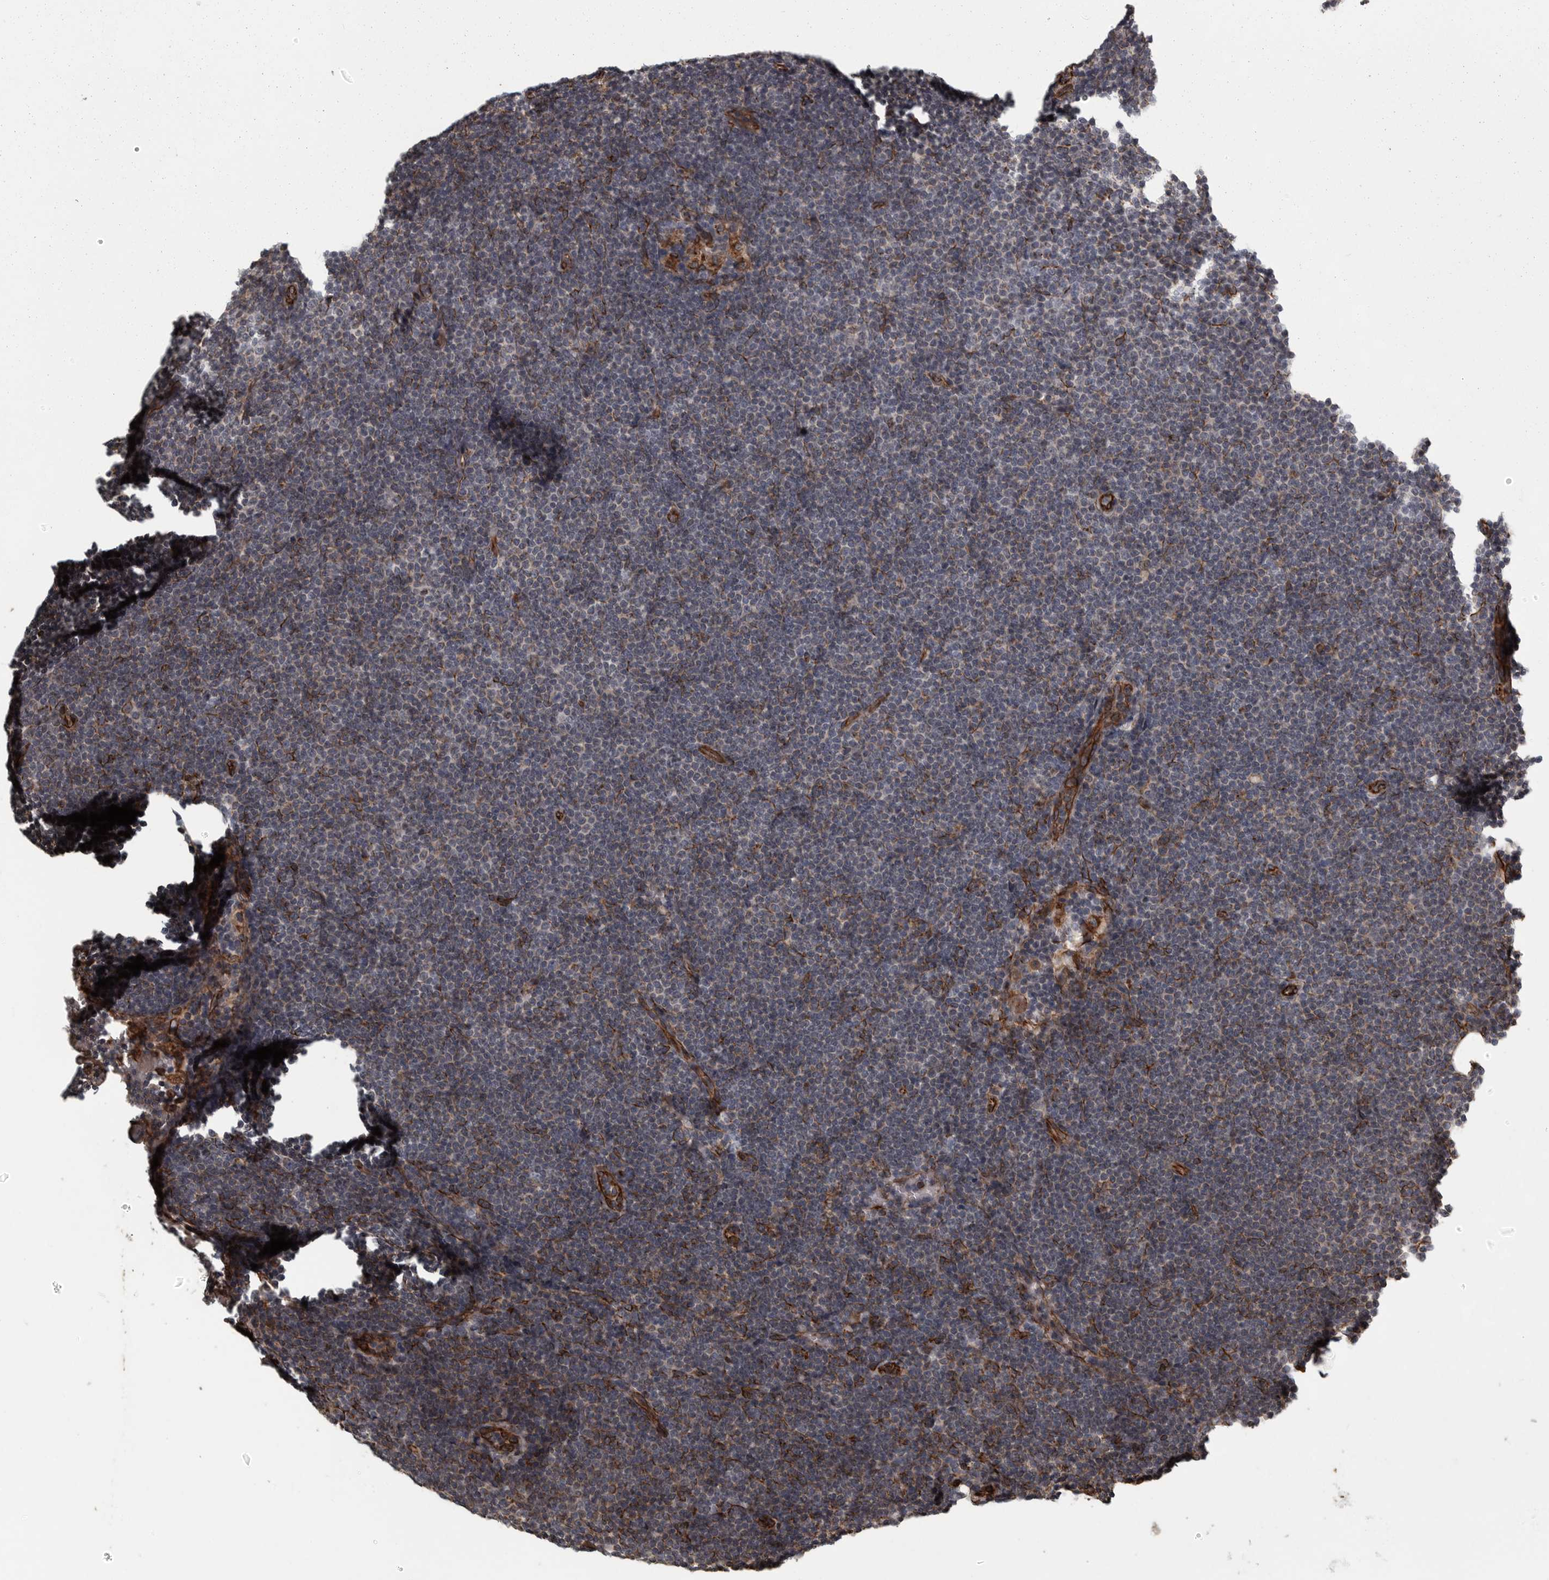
{"staining": {"intensity": "negative", "quantity": "none", "location": "none"}, "tissue": "lymphoma", "cell_type": "Tumor cells", "image_type": "cancer", "snomed": [{"axis": "morphology", "description": "Malignant lymphoma, non-Hodgkin's type, Low grade"}, {"axis": "topography", "description": "Lymph node"}], "caption": "Tumor cells are negative for protein expression in human low-grade malignant lymphoma, non-Hodgkin's type.", "gene": "FAAP100", "patient": {"sex": "female", "age": 53}}